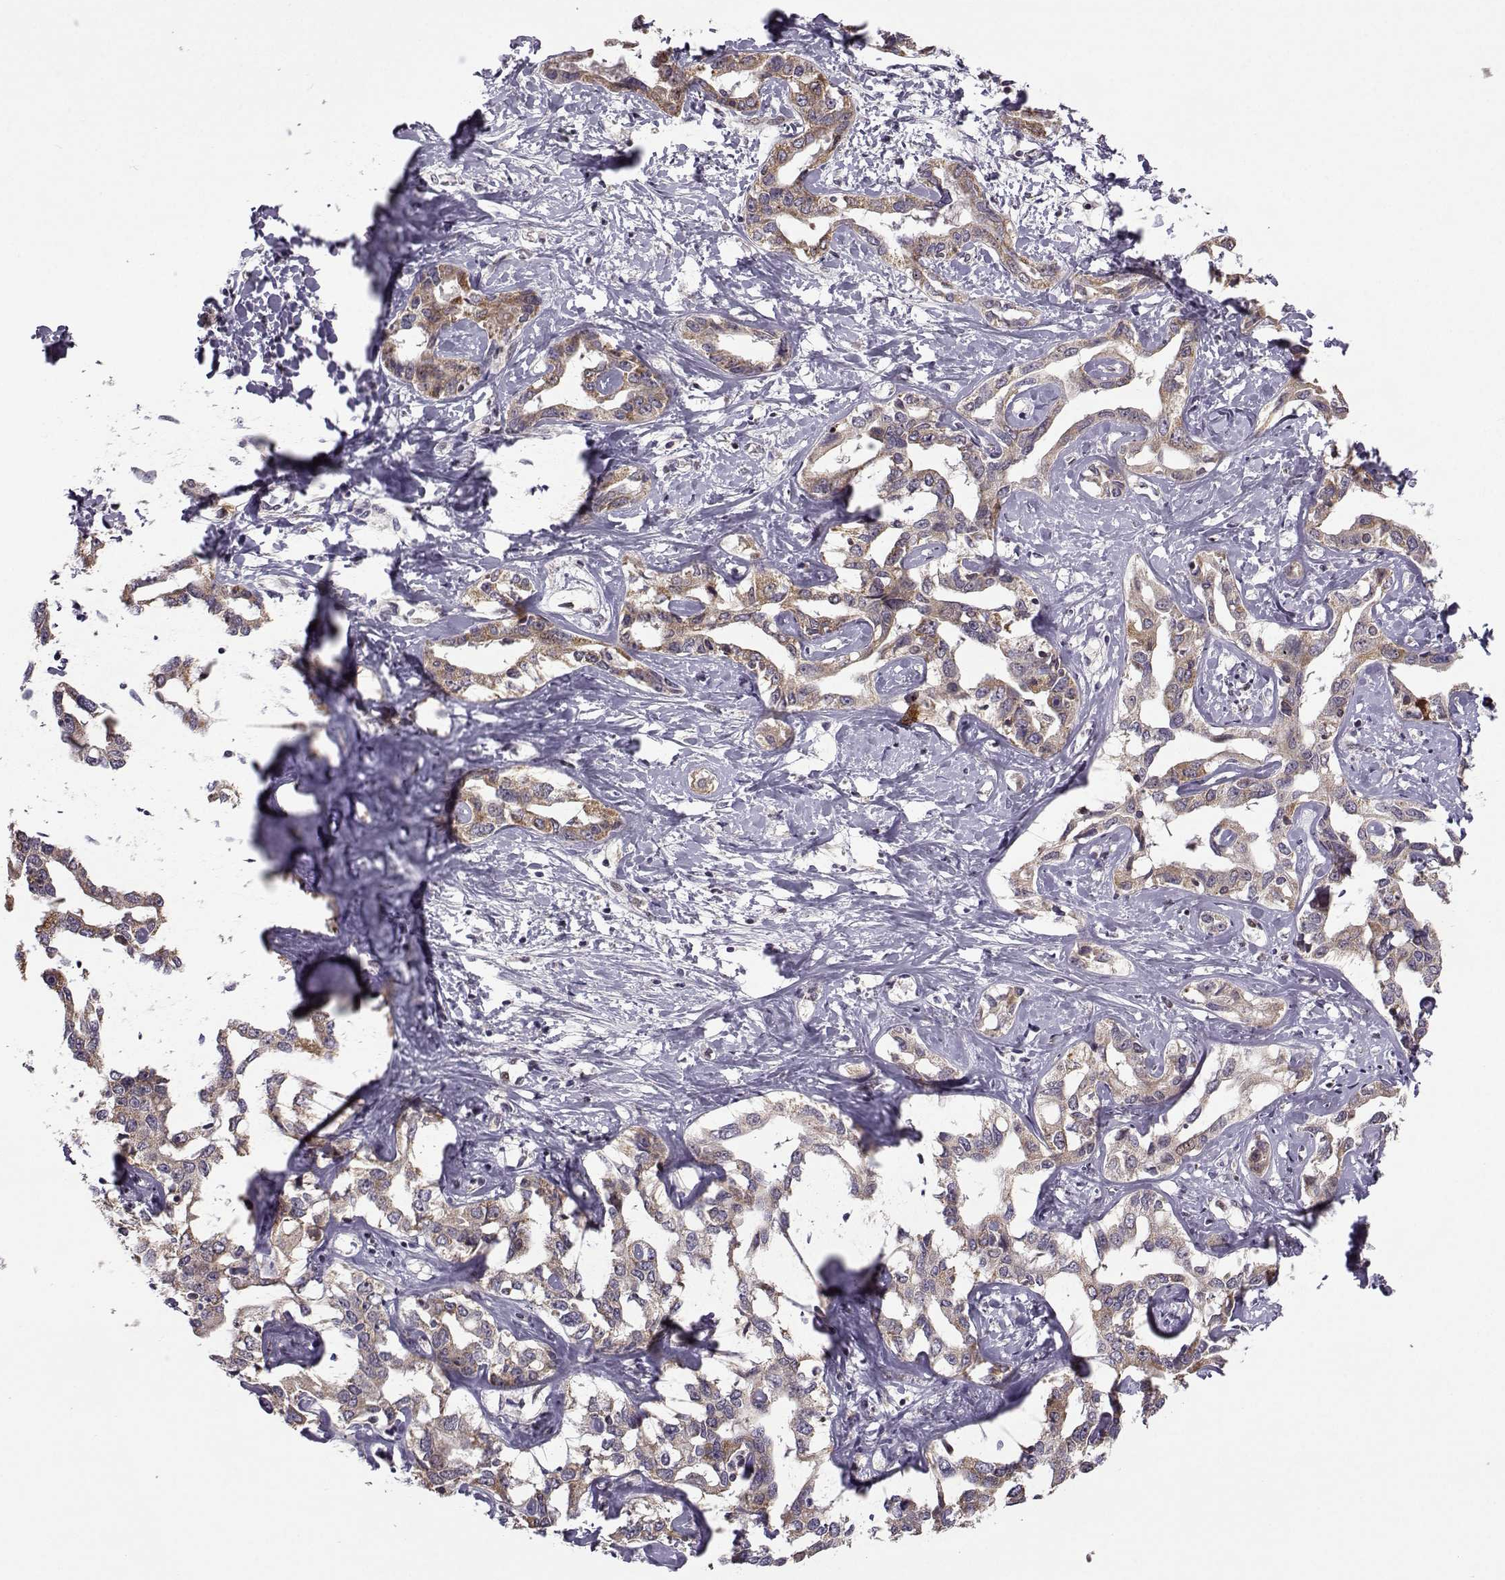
{"staining": {"intensity": "moderate", "quantity": ">75%", "location": "cytoplasmic/membranous"}, "tissue": "liver cancer", "cell_type": "Tumor cells", "image_type": "cancer", "snomed": [{"axis": "morphology", "description": "Cholangiocarcinoma"}, {"axis": "topography", "description": "Liver"}], "caption": "Brown immunohistochemical staining in human liver cancer demonstrates moderate cytoplasmic/membranous positivity in about >75% of tumor cells.", "gene": "NECAB3", "patient": {"sex": "male", "age": 59}}